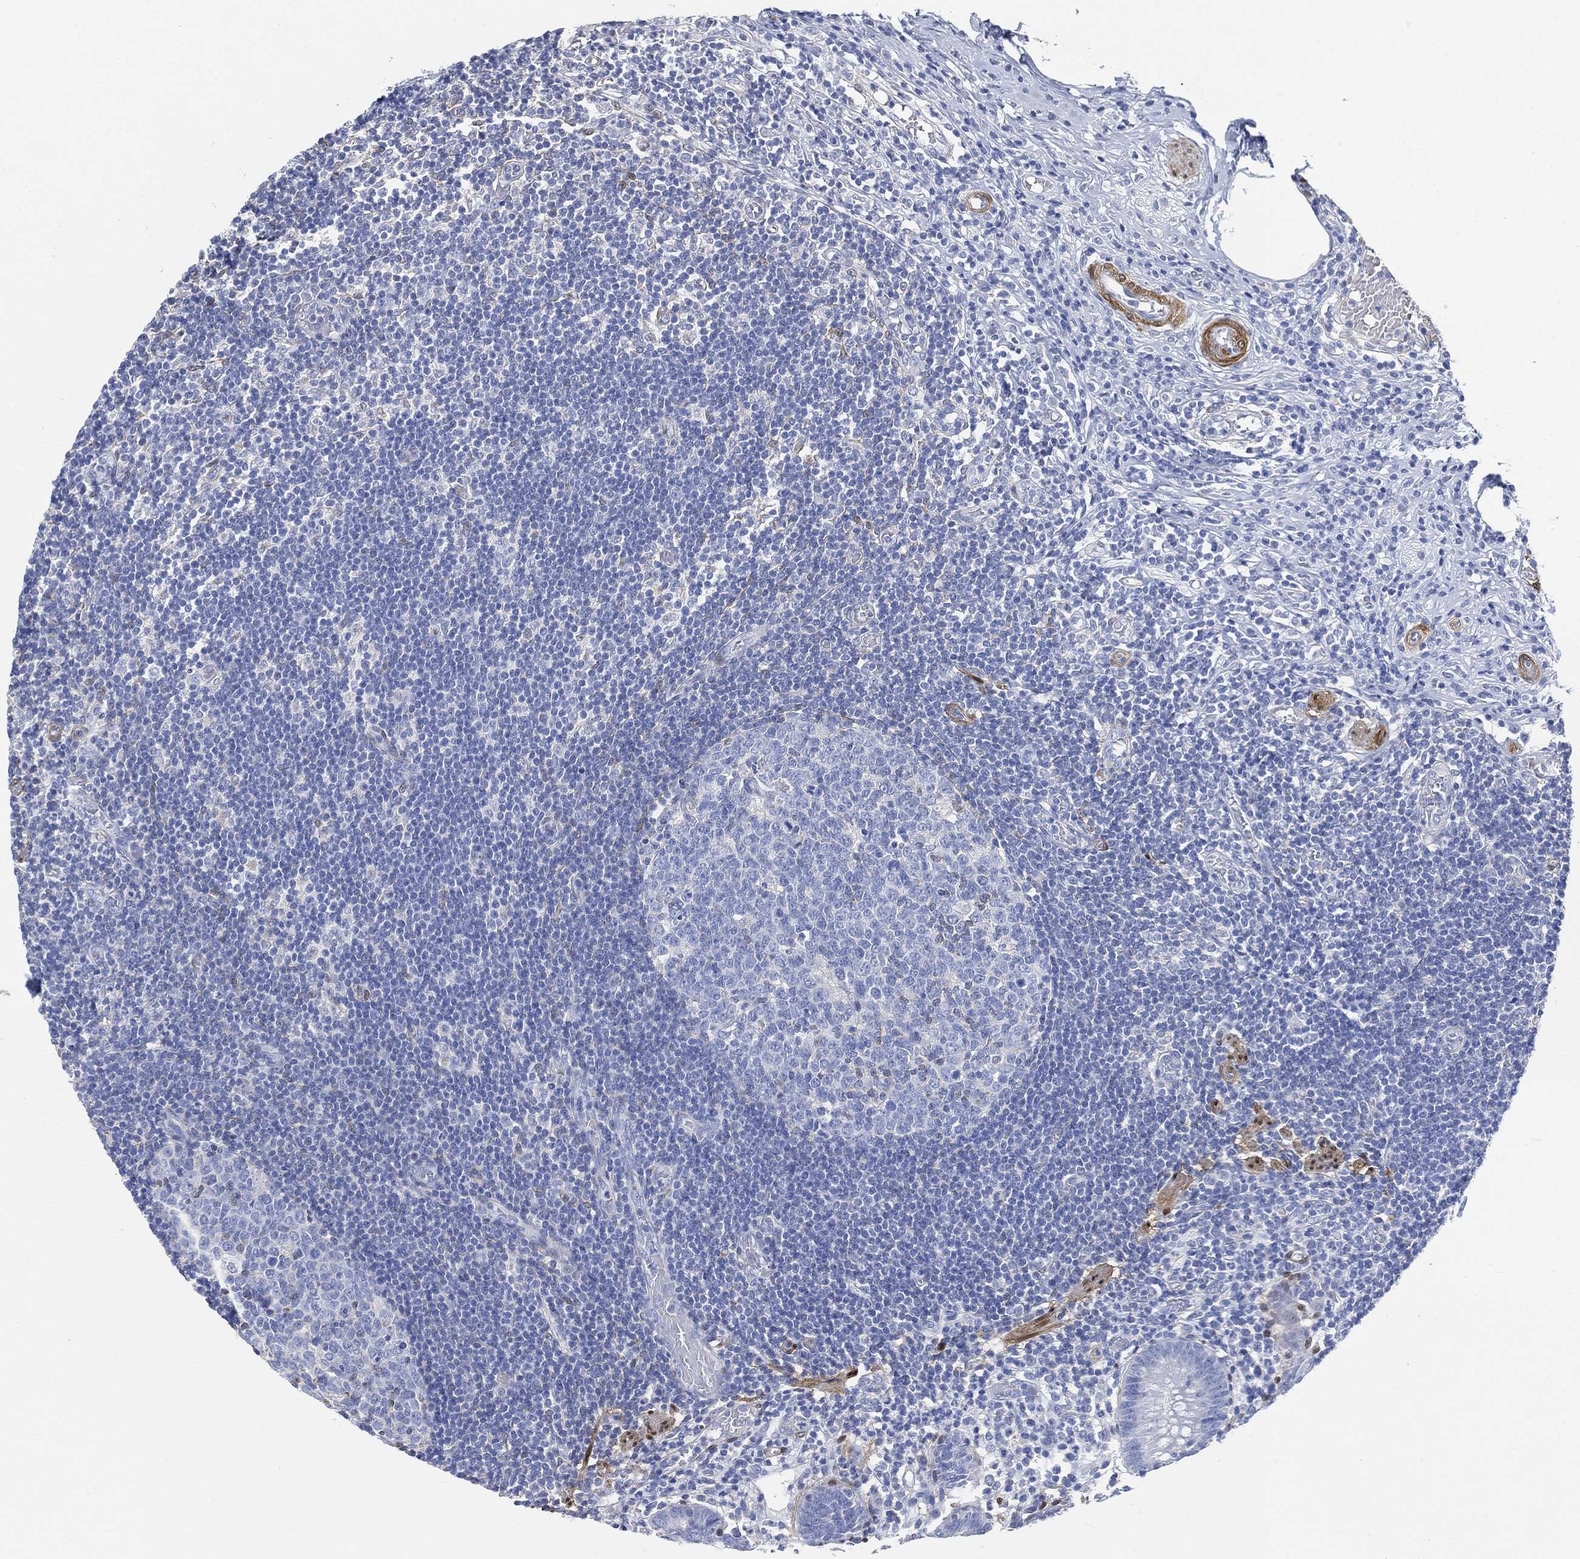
{"staining": {"intensity": "negative", "quantity": "none", "location": "none"}, "tissue": "appendix", "cell_type": "Glandular cells", "image_type": "normal", "snomed": [{"axis": "morphology", "description": "Normal tissue, NOS"}, {"axis": "topography", "description": "Appendix"}], "caption": "Appendix stained for a protein using immunohistochemistry (IHC) shows no staining glandular cells.", "gene": "TAGLN", "patient": {"sex": "female", "age": 40}}